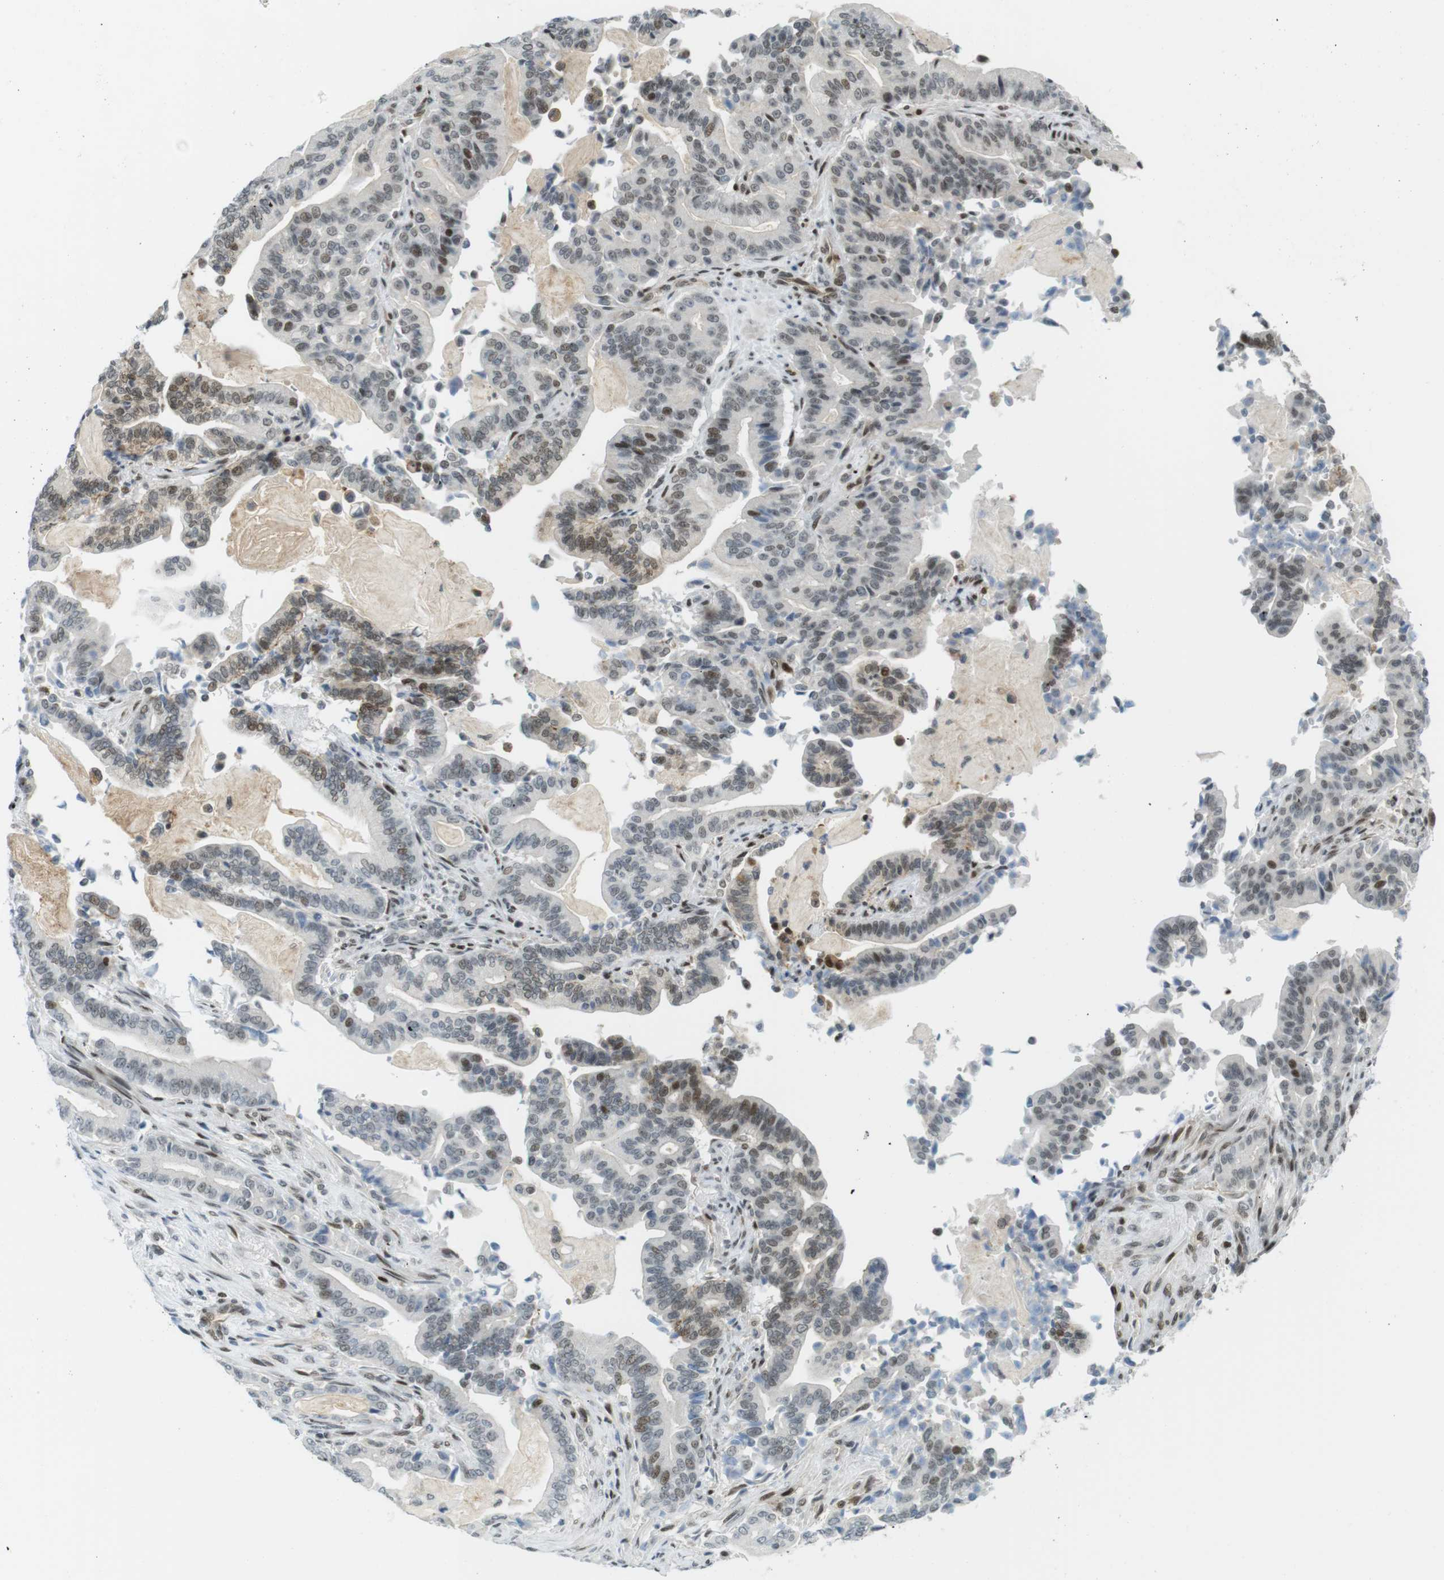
{"staining": {"intensity": "moderate", "quantity": "25%-75%", "location": "nuclear"}, "tissue": "pancreatic cancer", "cell_type": "Tumor cells", "image_type": "cancer", "snomed": [{"axis": "morphology", "description": "Normal tissue, NOS"}, {"axis": "morphology", "description": "Adenocarcinoma, NOS"}, {"axis": "topography", "description": "Pancreas"}], "caption": "A brown stain shows moderate nuclear expression of a protein in human pancreatic cancer (adenocarcinoma) tumor cells.", "gene": "UBB", "patient": {"sex": "male", "age": 63}}